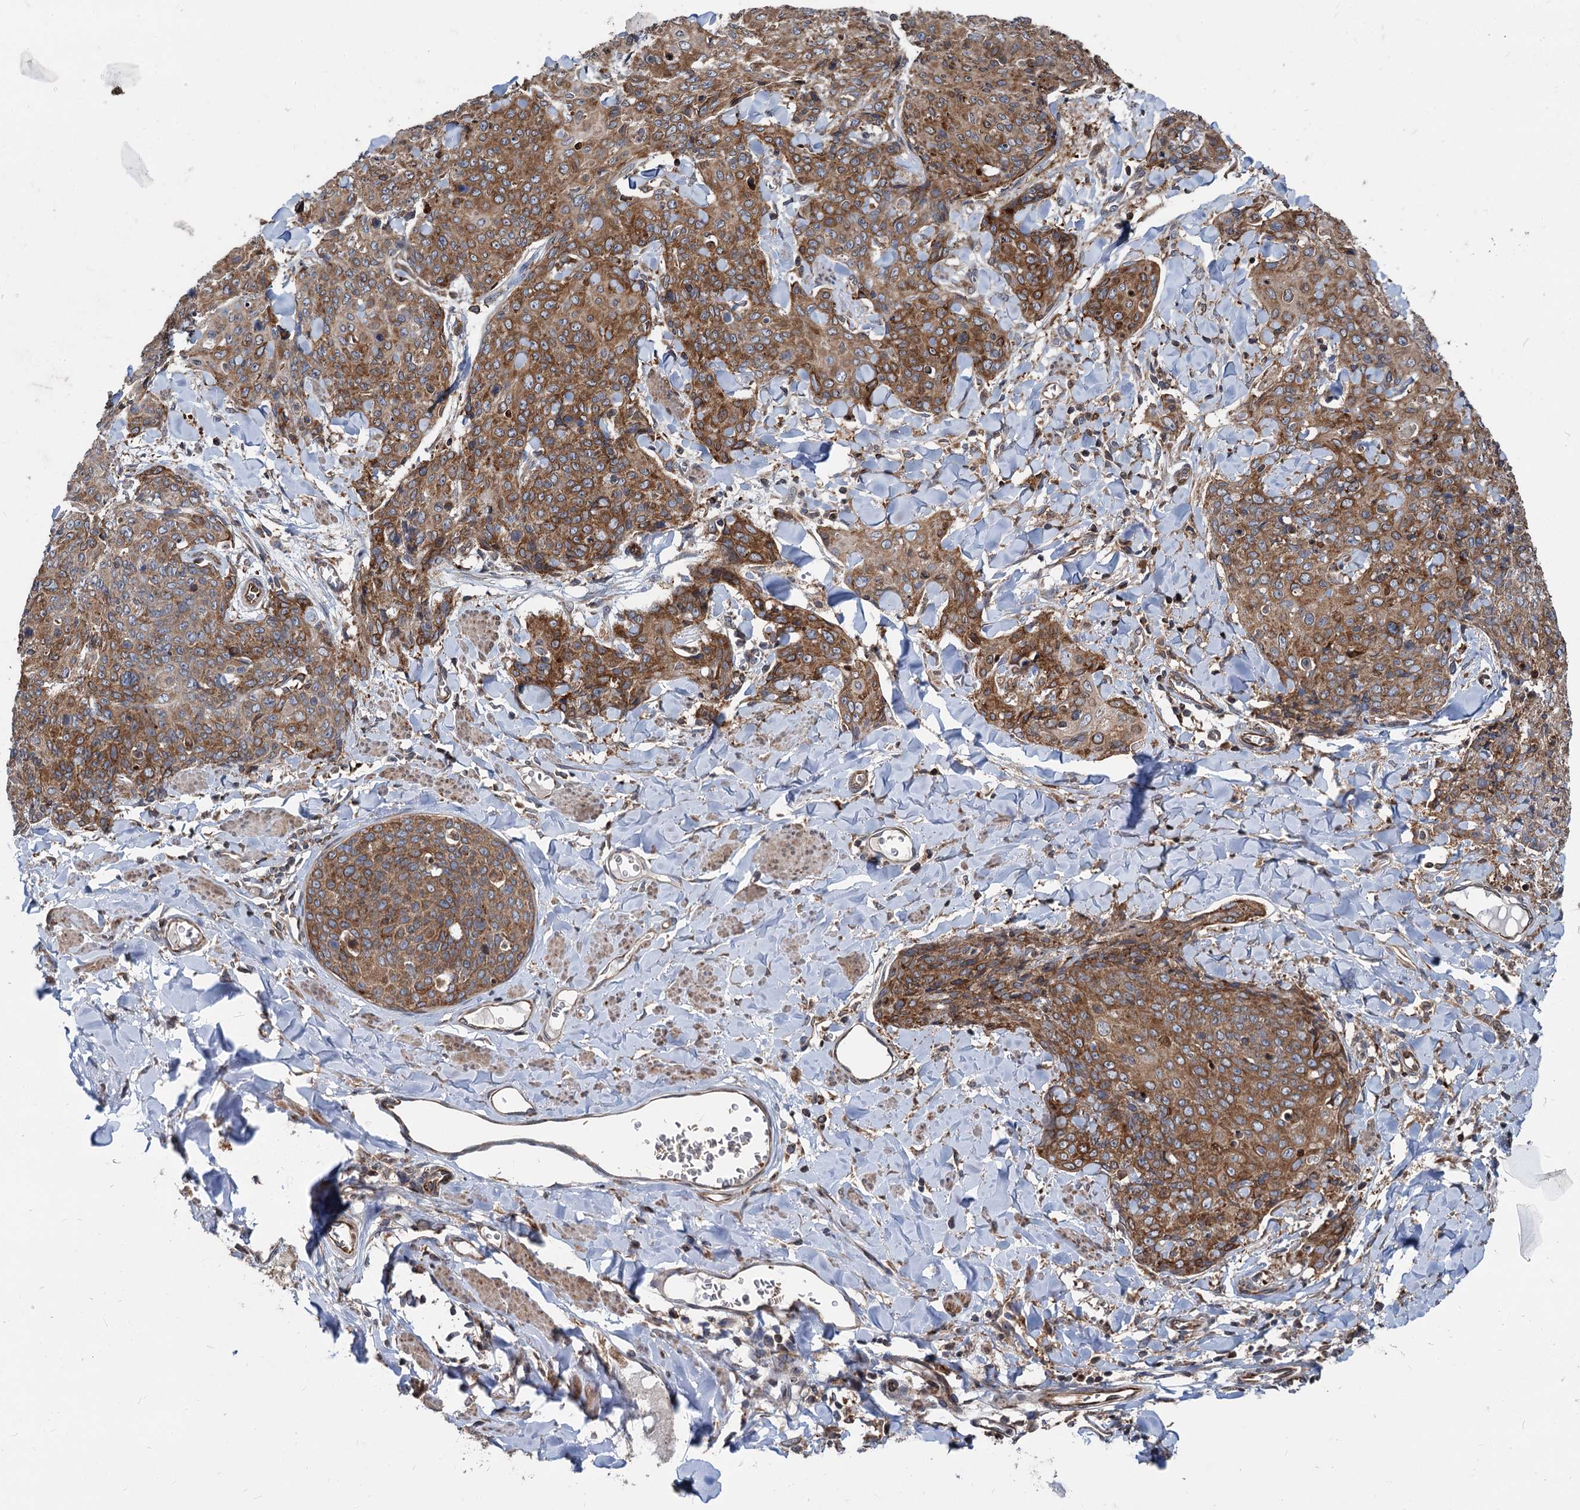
{"staining": {"intensity": "strong", "quantity": ">75%", "location": "cytoplasmic/membranous"}, "tissue": "skin cancer", "cell_type": "Tumor cells", "image_type": "cancer", "snomed": [{"axis": "morphology", "description": "Squamous cell carcinoma, NOS"}, {"axis": "topography", "description": "Skin"}, {"axis": "topography", "description": "Vulva"}], "caption": "Tumor cells display strong cytoplasmic/membranous expression in about >75% of cells in skin squamous cell carcinoma. (DAB IHC, brown staining for protein, blue staining for nuclei).", "gene": "STIM1", "patient": {"sex": "female", "age": 85}}